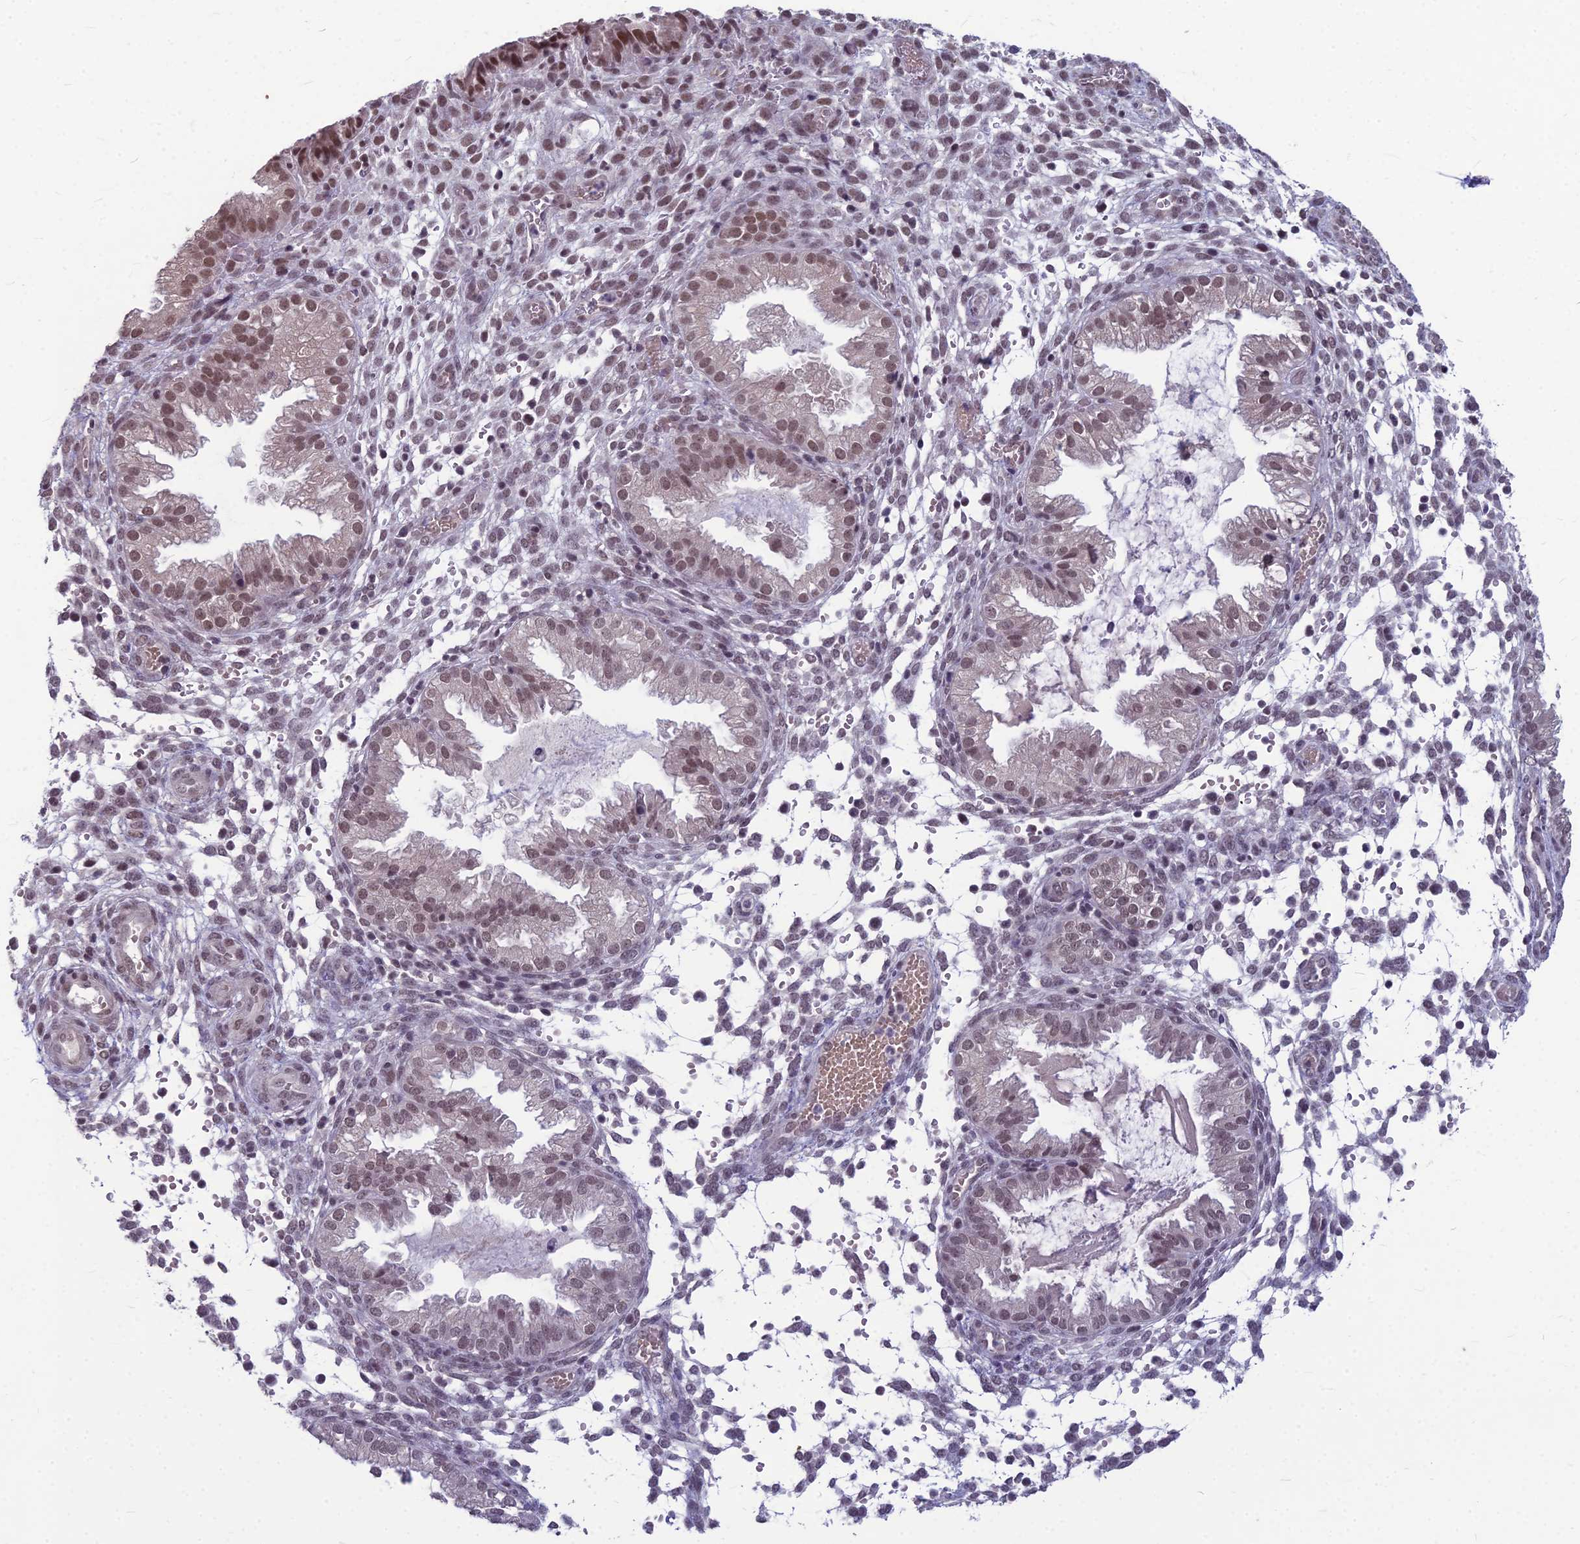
{"staining": {"intensity": "moderate", "quantity": "25%-75%", "location": "nuclear"}, "tissue": "endometrium", "cell_type": "Cells in endometrial stroma", "image_type": "normal", "snomed": [{"axis": "morphology", "description": "Normal tissue, NOS"}, {"axis": "topography", "description": "Endometrium"}], "caption": "A histopathology image of endometrium stained for a protein displays moderate nuclear brown staining in cells in endometrial stroma.", "gene": "KAT7", "patient": {"sex": "female", "age": 33}}